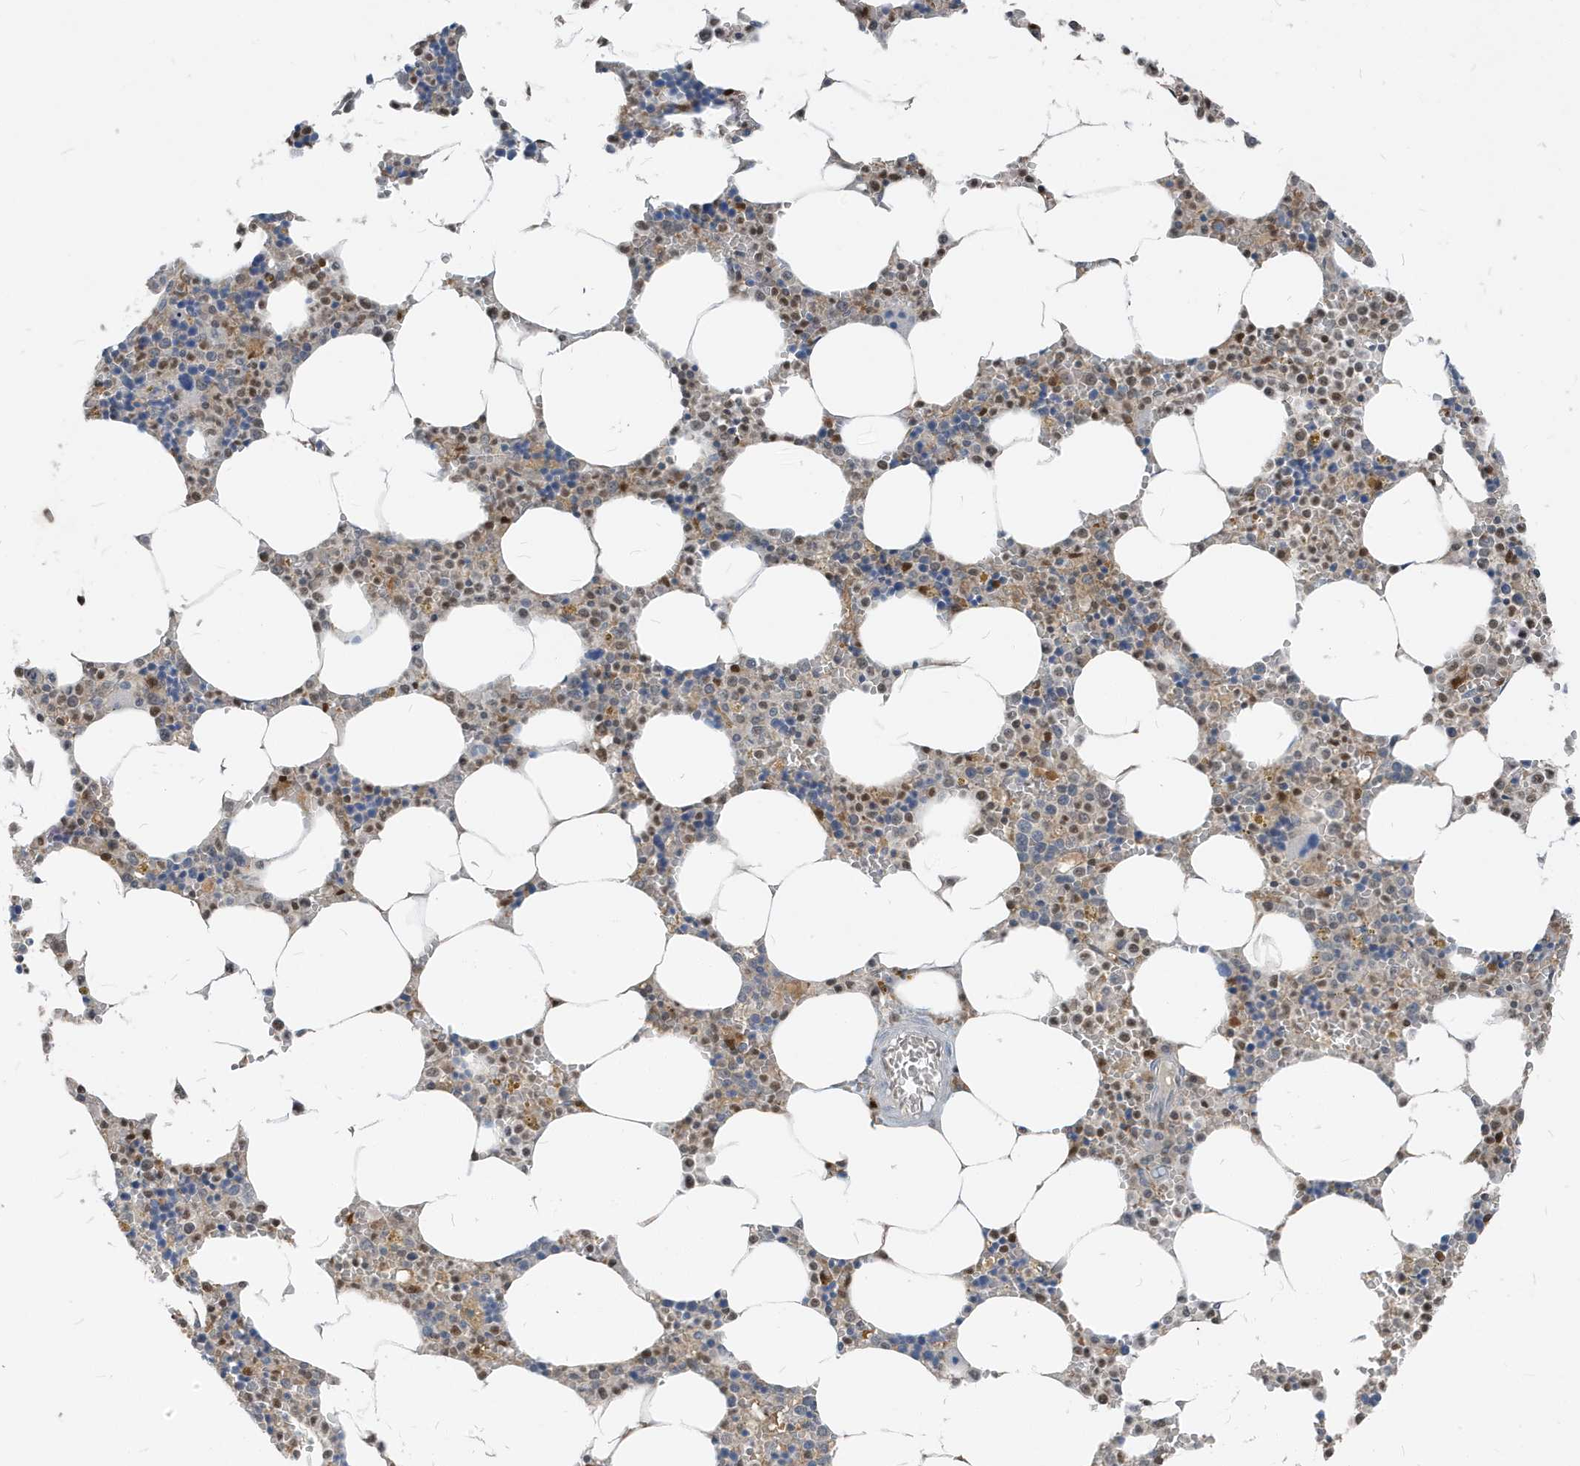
{"staining": {"intensity": "moderate", "quantity": "25%-75%", "location": "nuclear"}, "tissue": "bone marrow", "cell_type": "Hematopoietic cells", "image_type": "normal", "snomed": [{"axis": "morphology", "description": "Normal tissue, NOS"}, {"axis": "topography", "description": "Bone marrow"}], "caption": "A brown stain labels moderate nuclear expression of a protein in hematopoietic cells of unremarkable bone marrow.", "gene": "NCOA7", "patient": {"sex": "male", "age": 70}}